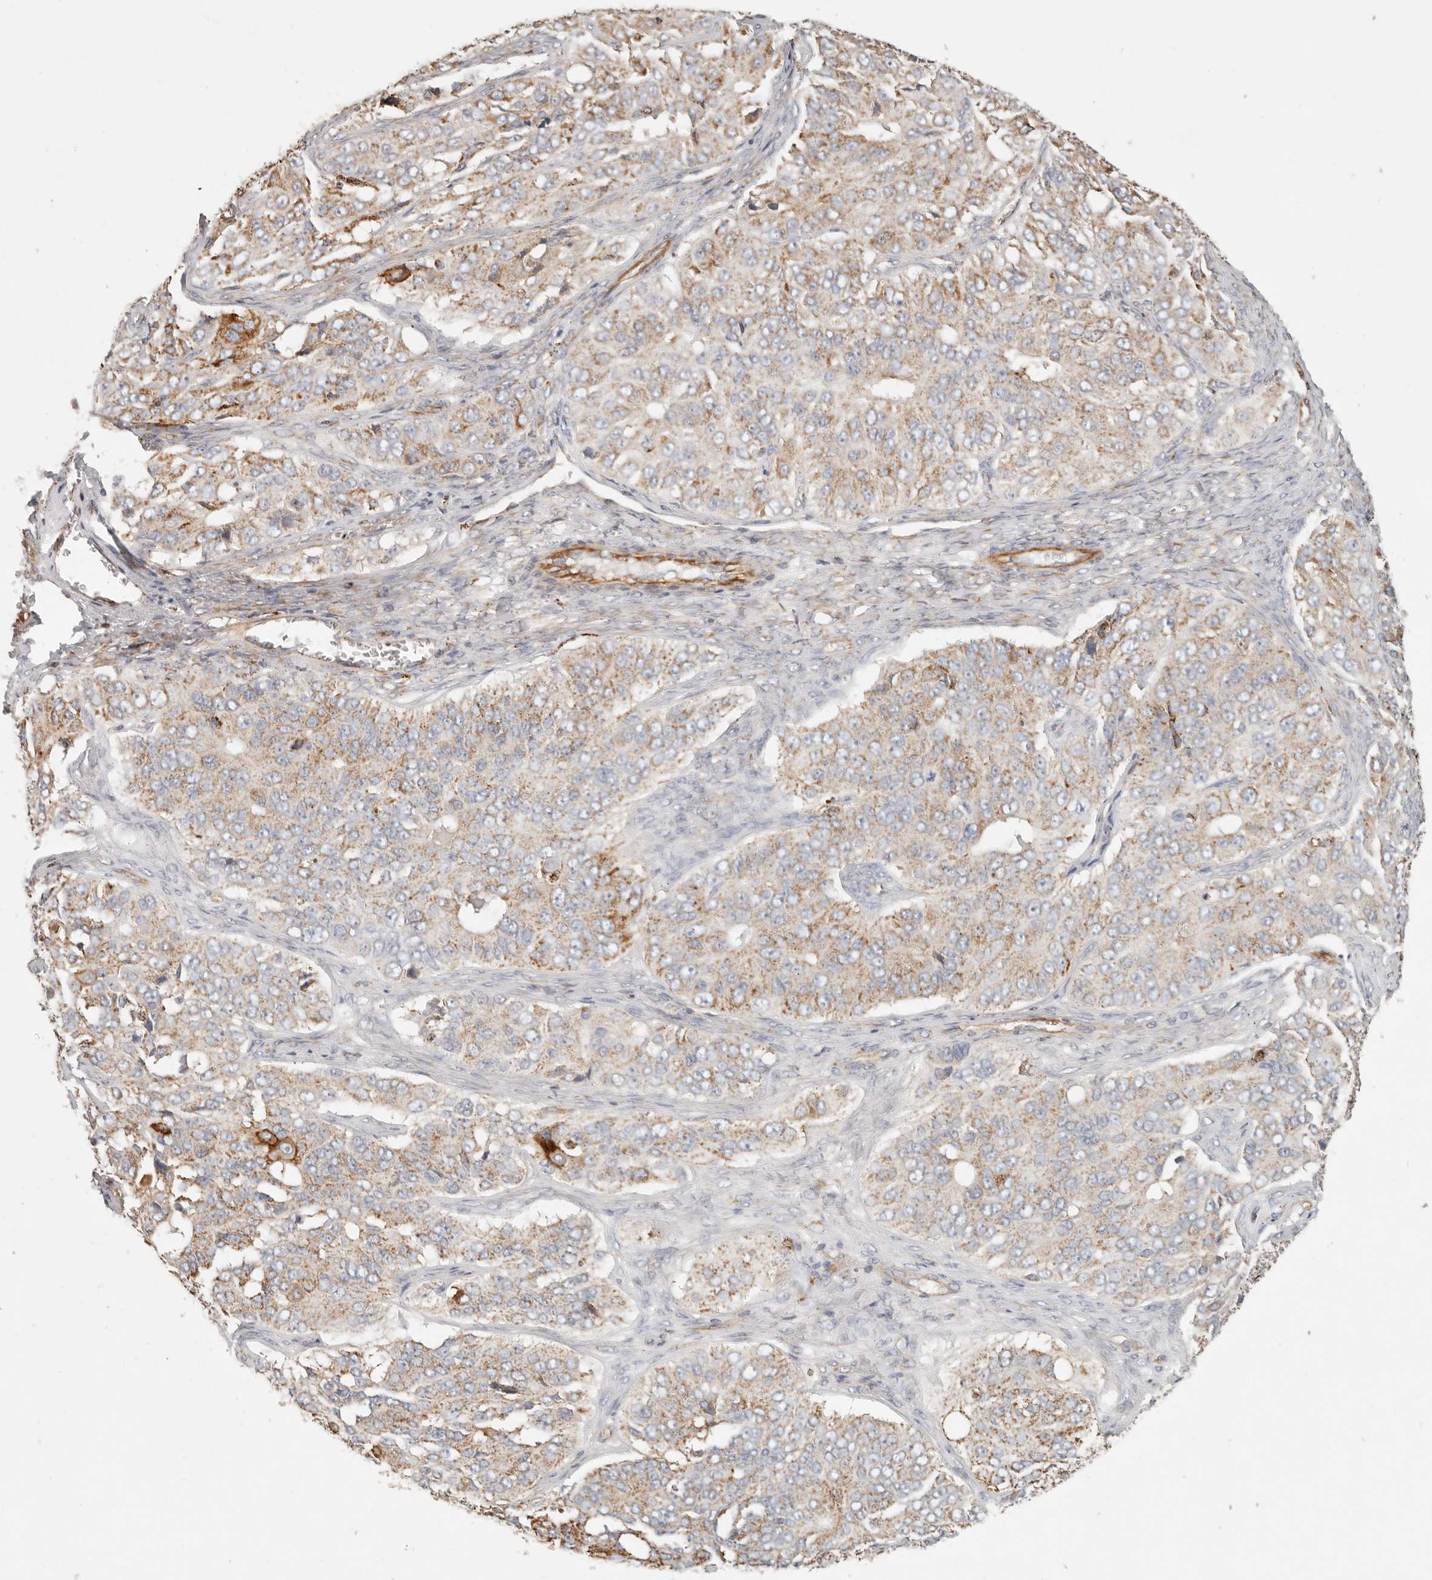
{"staining": {"intensity": "moderate", "quantity": ">75%", "location": "cytoplasmic/membranous"}, "tissue": "ovarian cancer", "cell_type": "Tumor cells", "image_type": "cancer", "snomed": [{"axis": "morphology", "description": "Carcinoma, endometroid"}, {"axis": "topography", "description": "Ovary"}], "caption": "Human ovarian cancer (endometroid carcinoma) stained with a protein marker exhibits moderate staining in tumor cells.", "gene": "ARHGEF10L", "patient": {"sex": "female", "age": 51}}